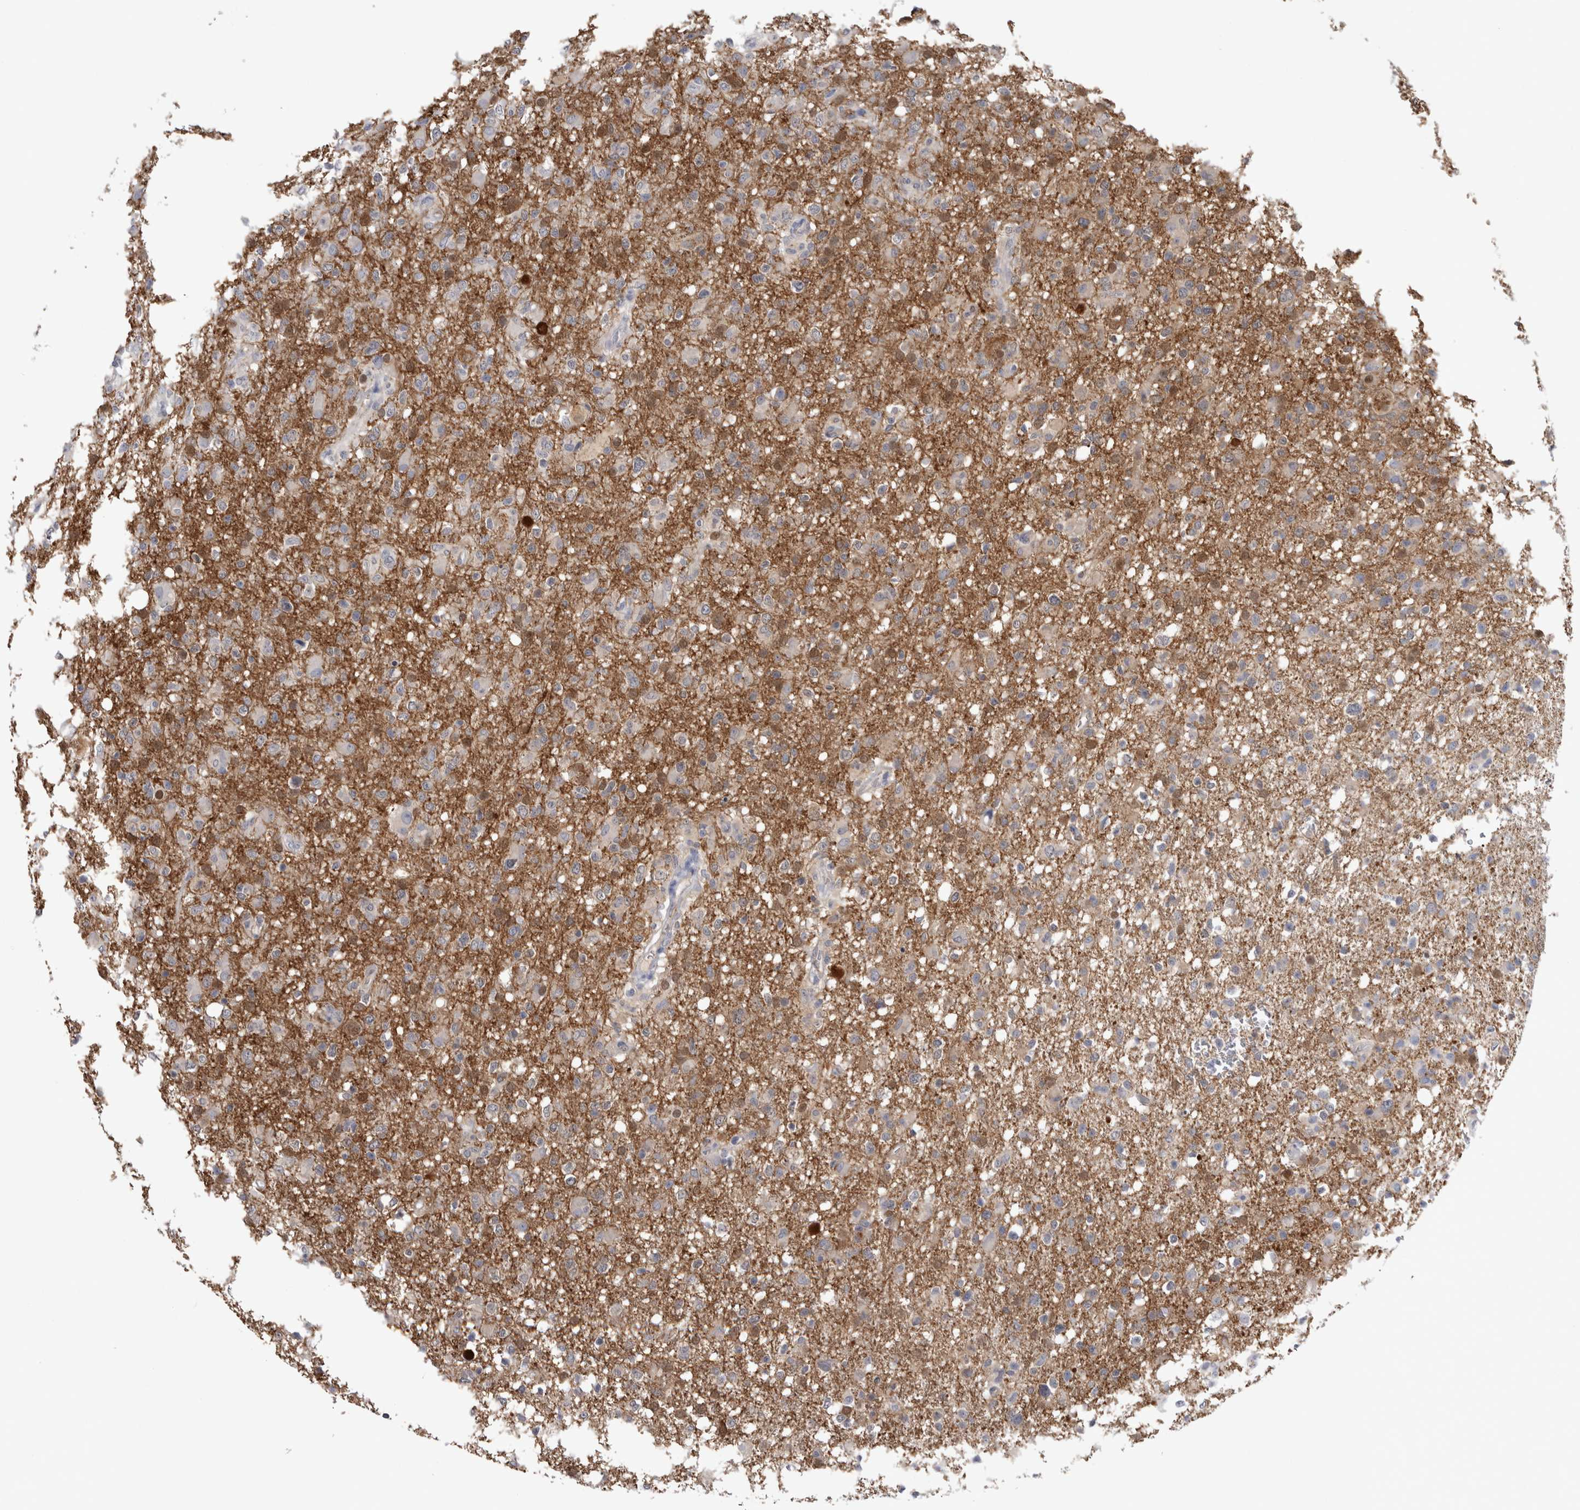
{"staining": {"intensity": "moderate", "quantity": "25%-75%", "location": "cytoplasmic/membranous"}, "tissue": "glioma", "cell_type": "Tumor cells", "image_type": "cancer", "snomed": [{"axis": "morphology", "description": "Glioma, malignant, High grade"}, {"axis": "topography", "description": "Brain"}], "caption": "This is an image of IHC staining of glioma, which shows moderate expression in the cytoplasmic/membranous of tumor cells.", "gene": "ACOT7", "patient": {"sex": "female", "age": 57}}